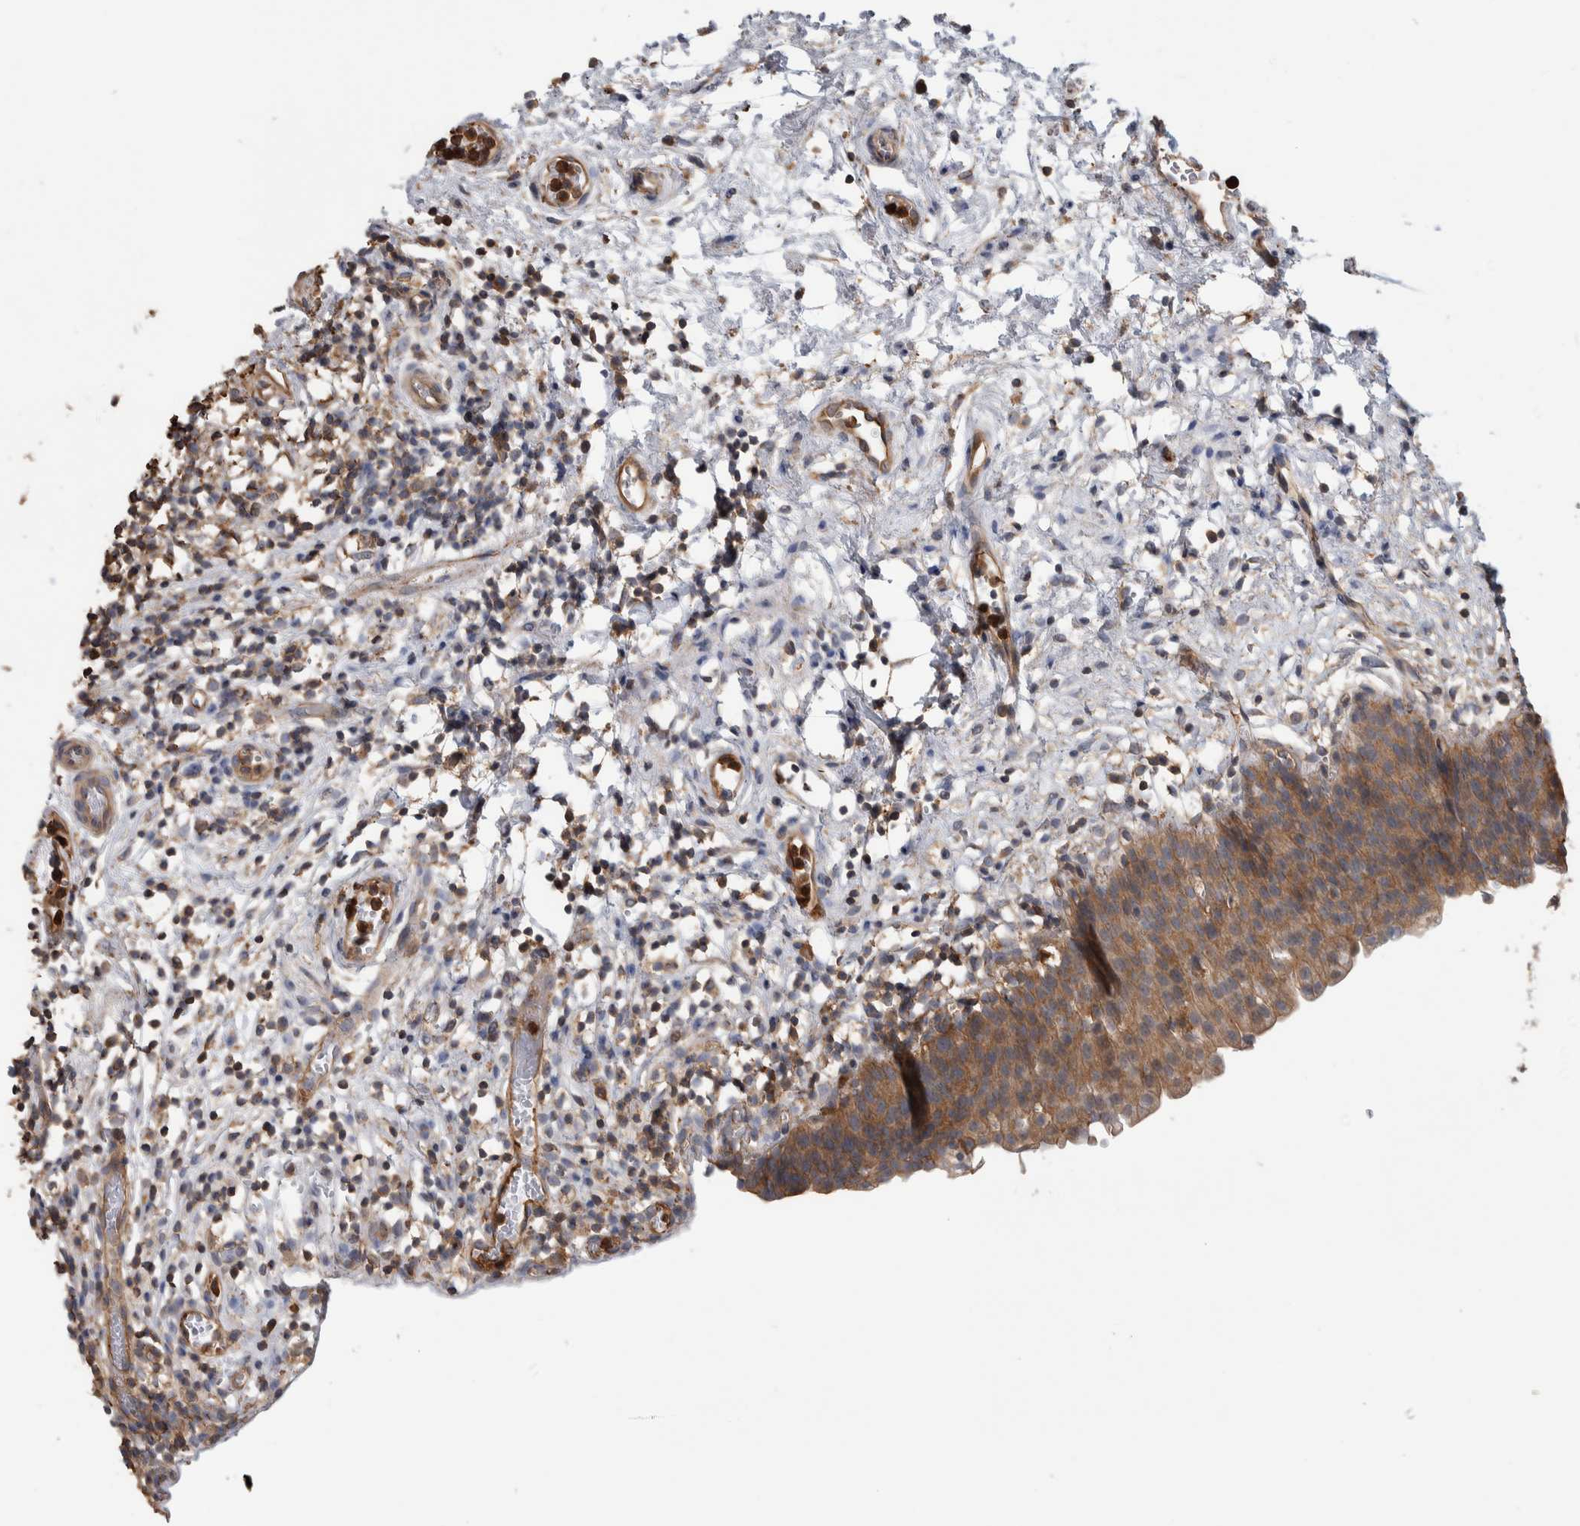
{"staining": {"intensity": "moderate", "quantity": ">75%", "location": "cytoplasmic/membranous"}, "tissue": "urinary bladder", "cell_type": "Urothelial cells", "image_type": "normal", "snomed": [{"axis": "morphology", "description": "Normal tissue, NOS"}, {"axis": "topography", "description": "Urinary bladder"}], "caption": "Protein staining reveals moderate cytoplasmic/membranous staining in about >75% of urothelial cells in benign urinary bladder.", "gene": "SDCBP", "patient": {"sex": "male", "age": 37}}